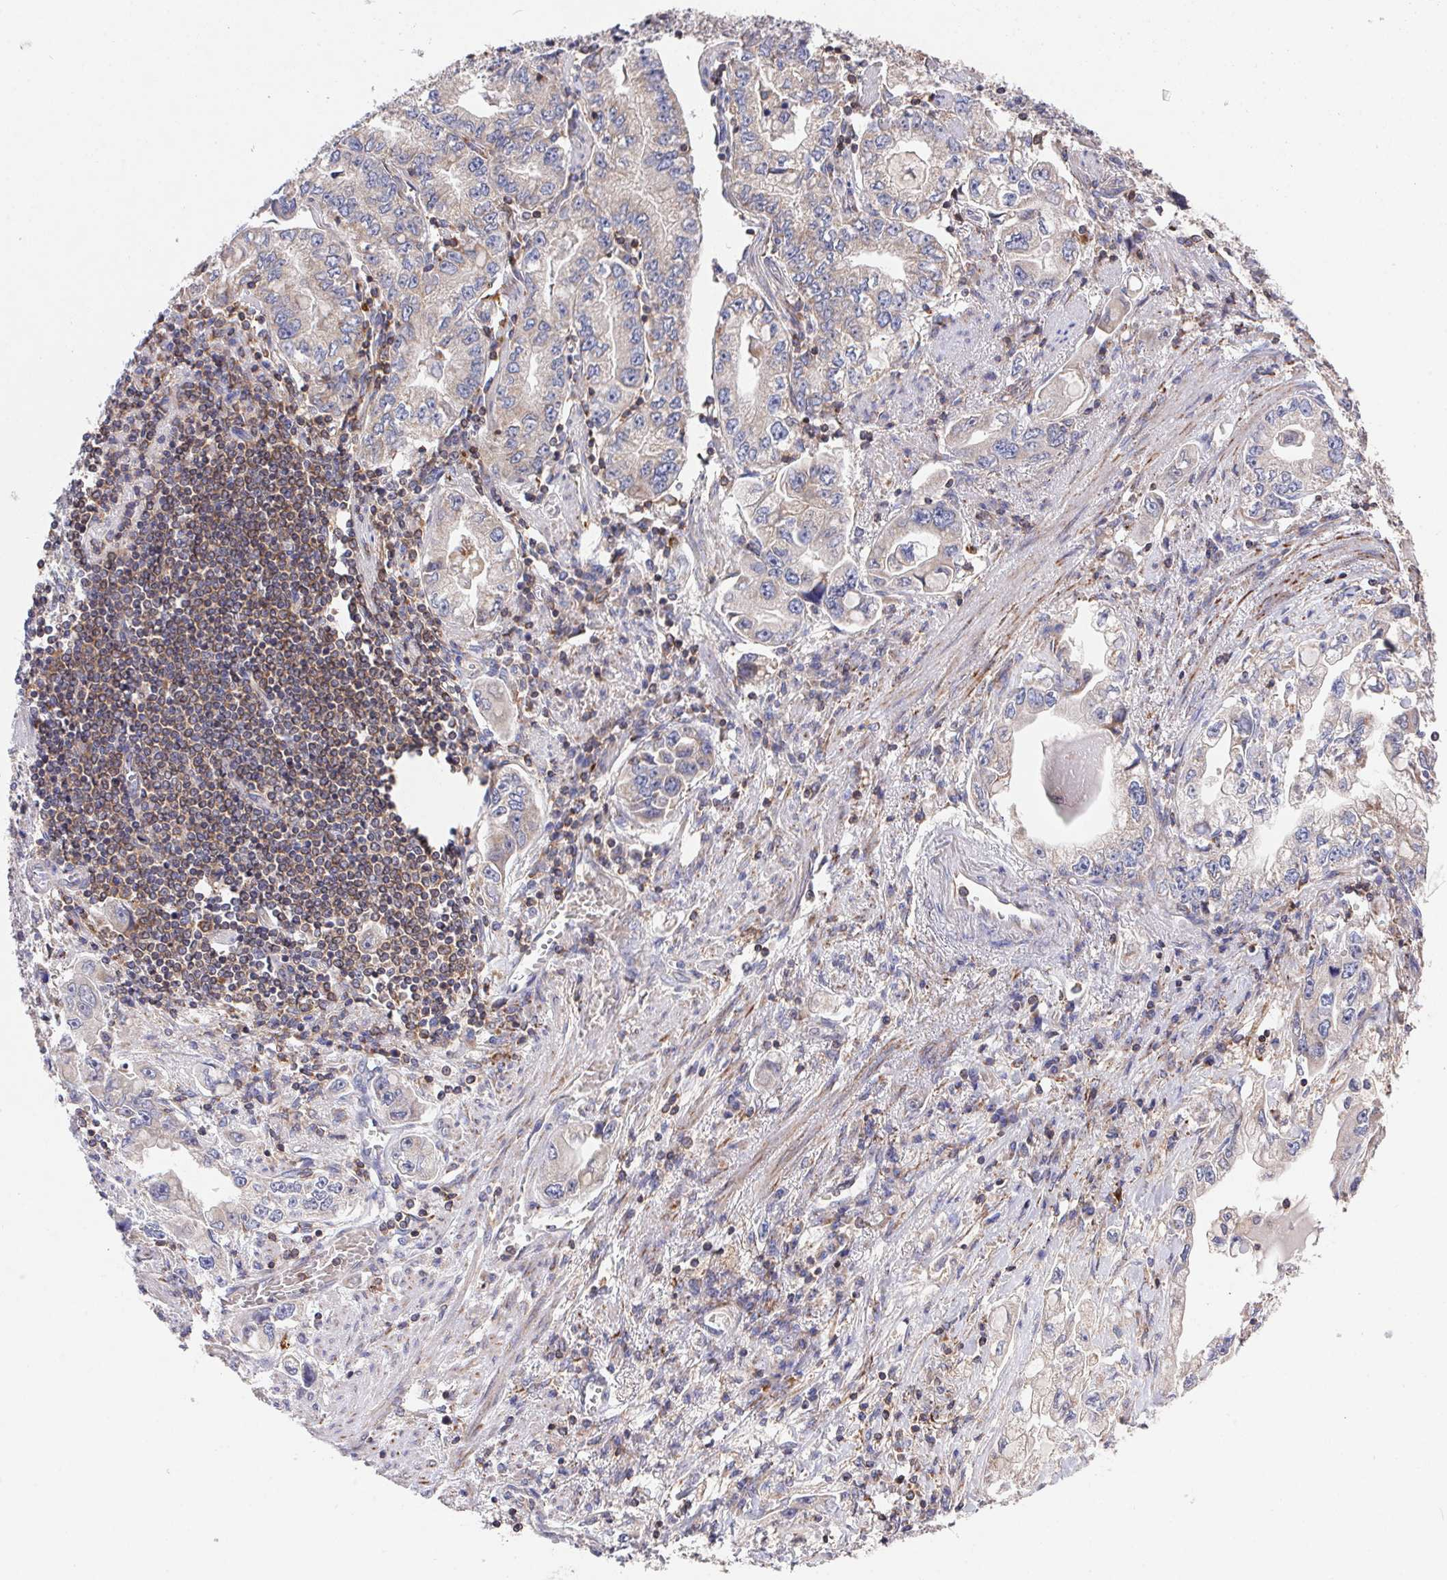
{"staining": {"intensity": "weak", "quantity": "<25%", "location": "cytoplasmic/membranous"}, "tissue": "stomach cancer", "cell_type": "Tumor cells", "image_type": "cancer", "snomed": [{"axis": "morphology", "description": "Adenocarcinoma, NOS"}, {"axis": "topography", "description": "Stomach, lower"}], "caption": "High magnification brightfield microscopy of stomach cancer (adenocarcinoma) stained with DAB (brown) and counterstained with hematoxylin (blue): tumor cells show no significant staining. (Stains: DAB immunohistochemistry (IHC) with hematoxylin counter stain, Microscopy: brightfield microscopy at high magnification).", "gene": "FAM241A", "patient": {"sex": "female", "age": 93}}